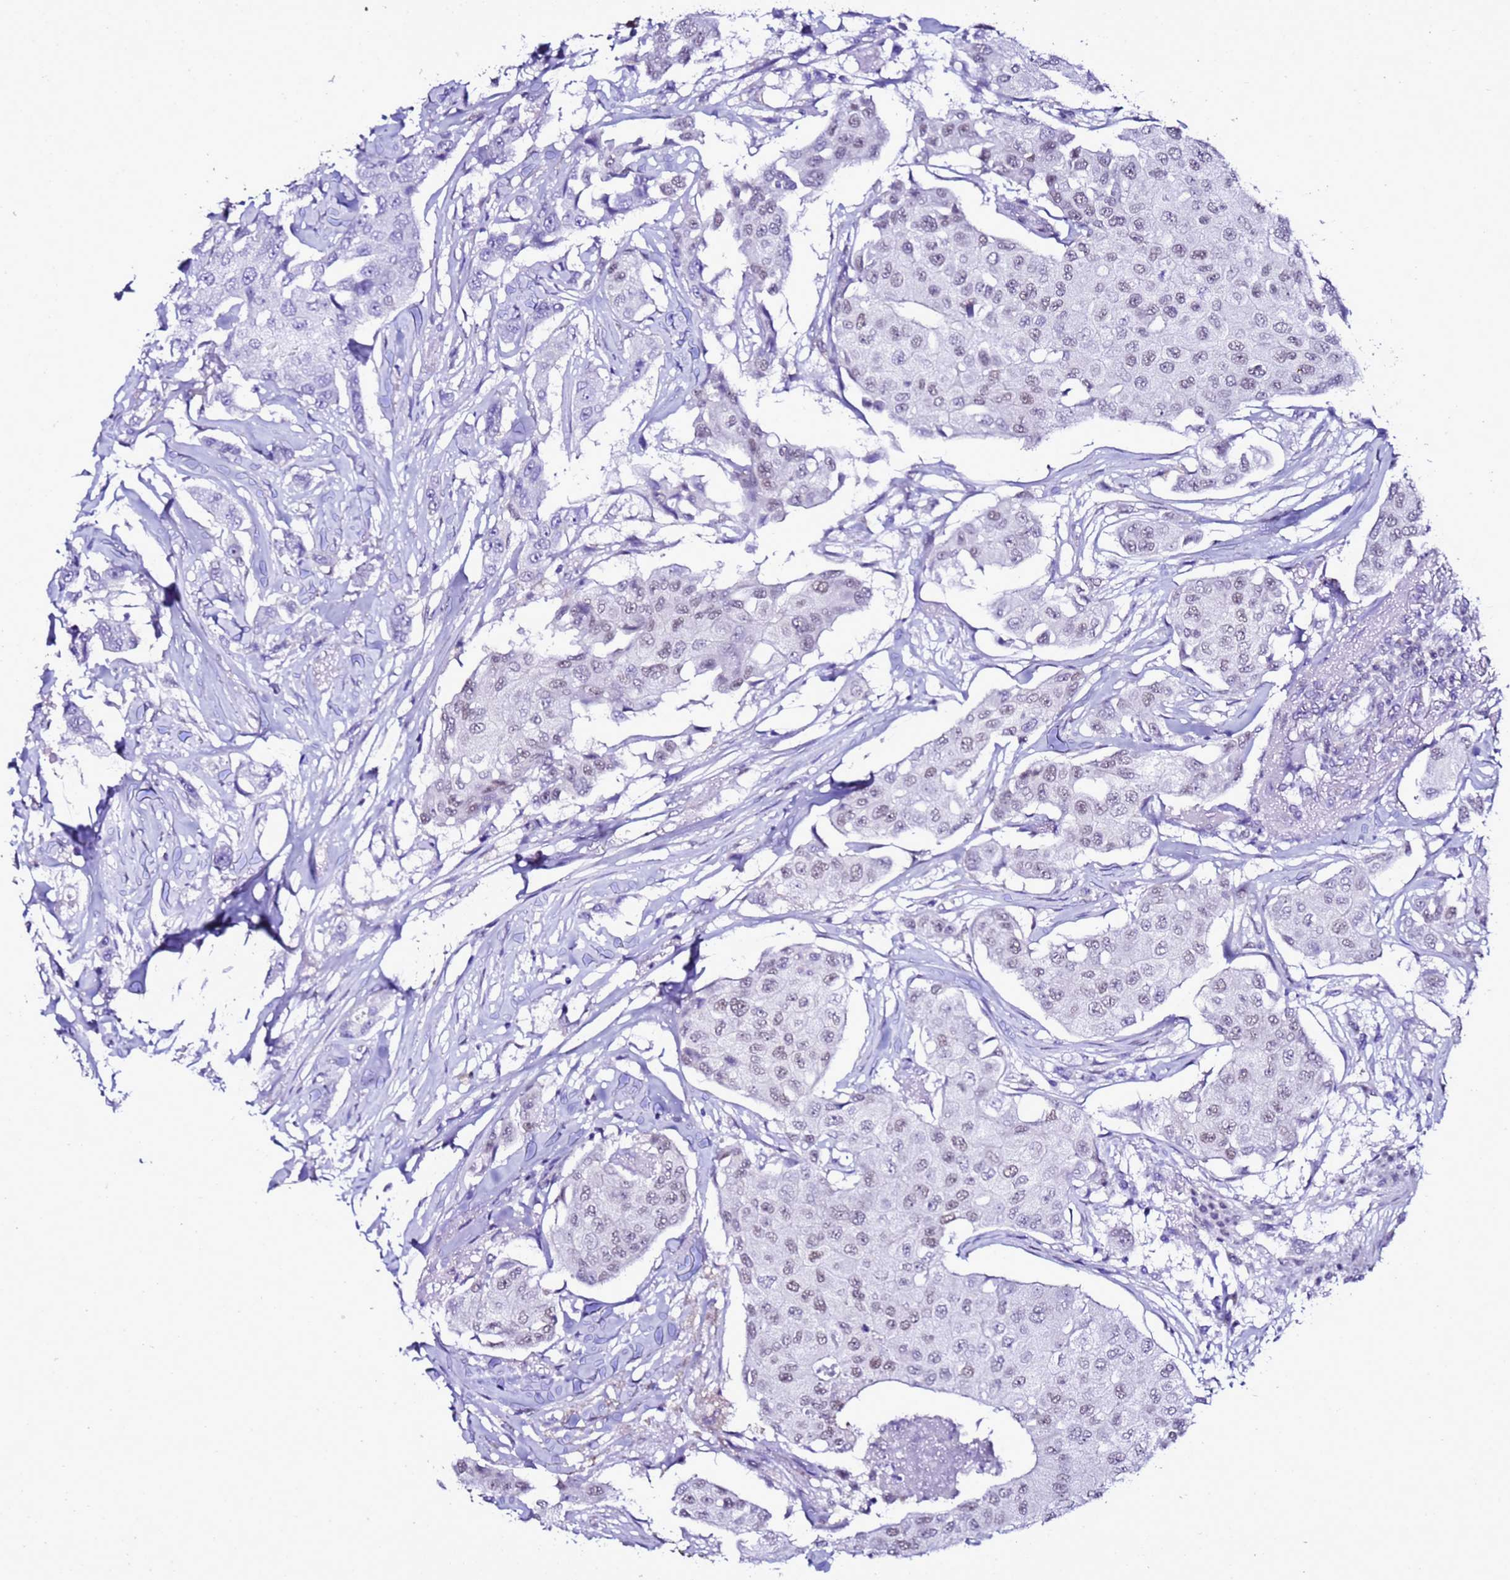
{"staining": {"intensity": "weak", "quantity": "25%-75%", "location": "nuclear"}, "tissue": "breast cancer", "cell_type": "Tumor cells", "image_type": "cancer", "snomed": [{"axis": "morphology", "description": "Duct carcinoma"}, {"axis": "topography", "description": "Breast"}], "caption": "DAB immunohistochemical staining of breast cancer (infiltrating ductal carcinoma) displays weak nuclear protein staining in about 25%-75% of tumor cells.", "gene": "BCL7A", "patient": {"sex": "female", "age": 80}}